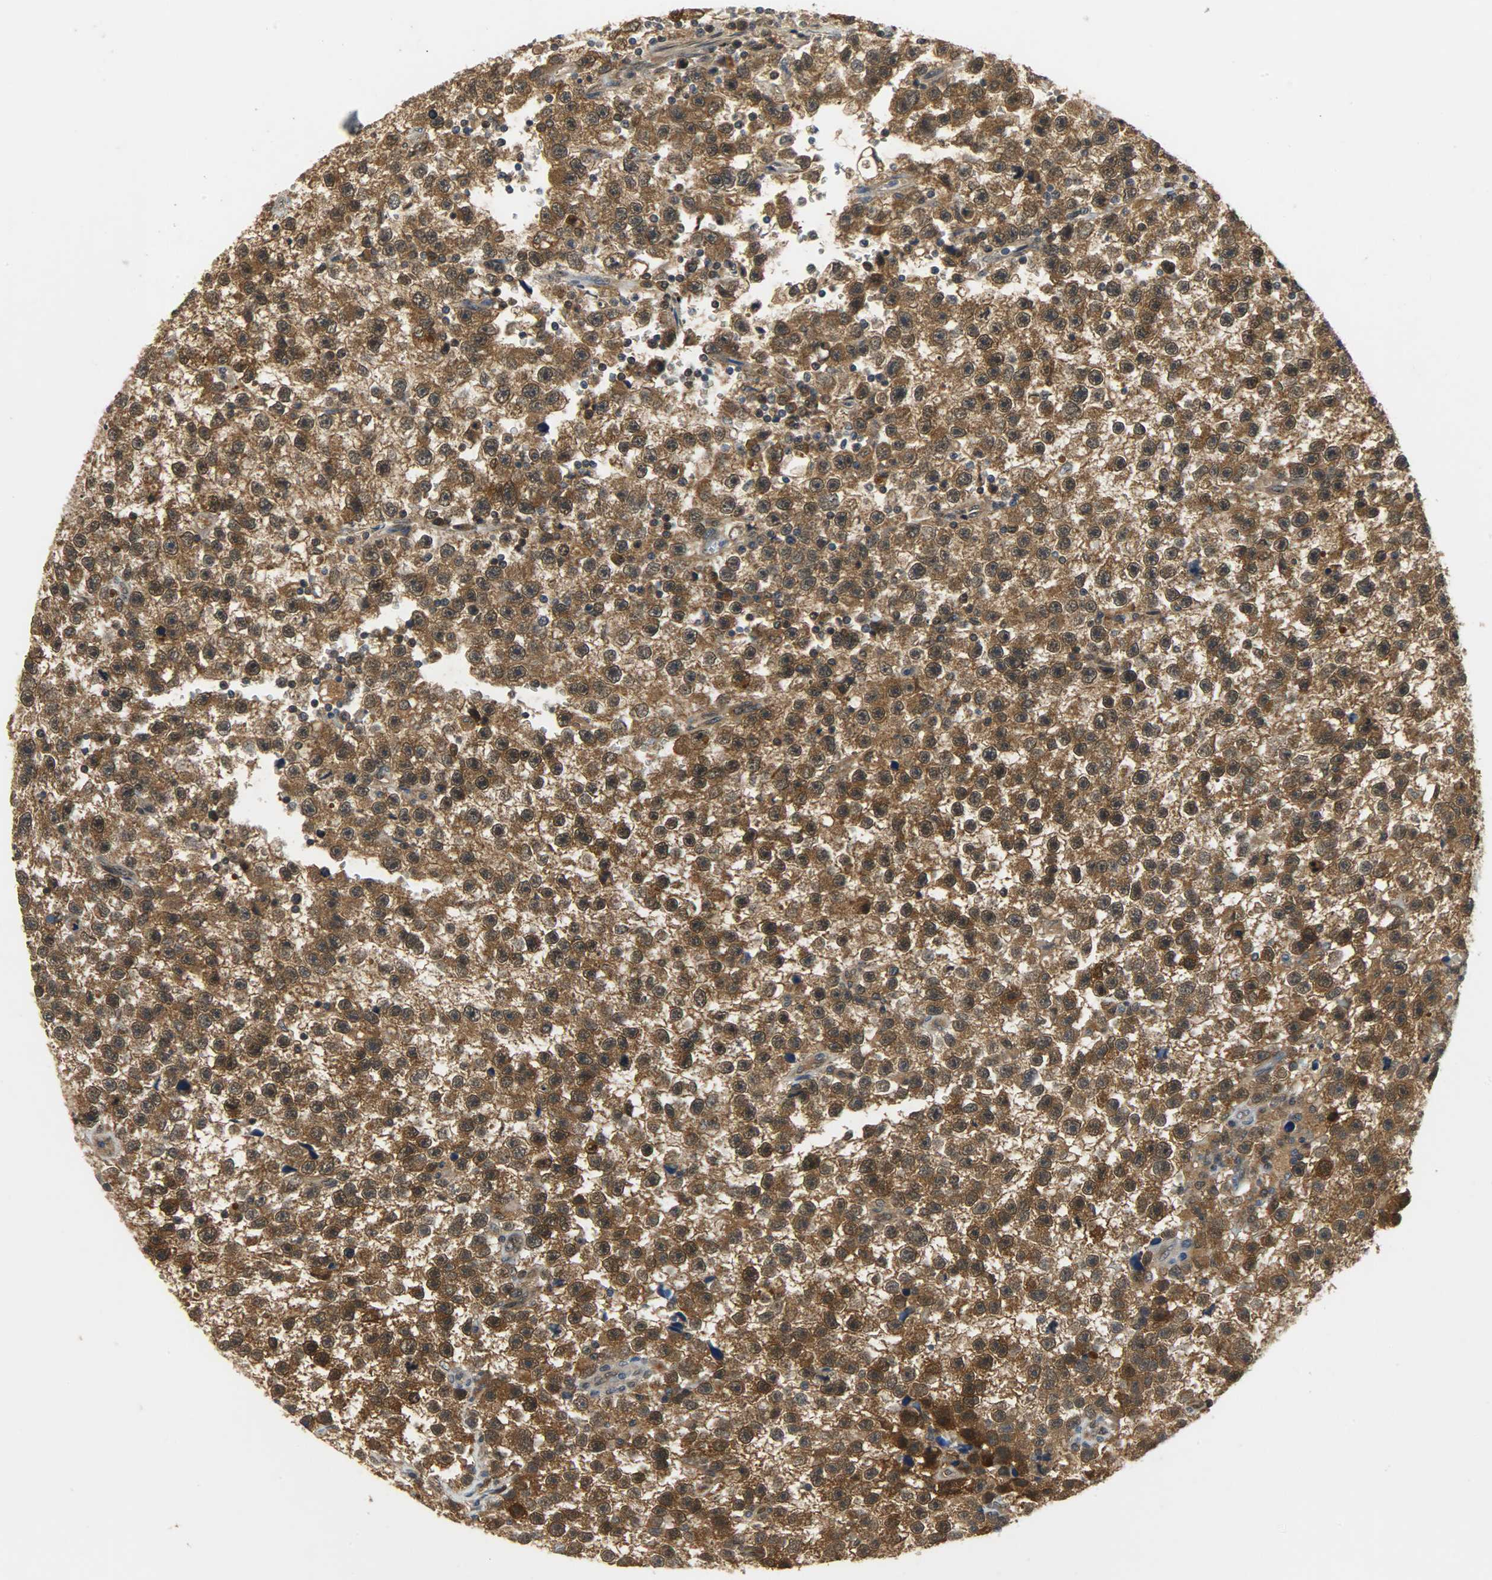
{"staining": {"intensity": "strong", "quantity": ">75%", "location": "cytoplasmic/membranous,nuclear"}, "tissue": "testis cancer", "cell_type": "Tumor cells", "image_type": "cancer", "snomed": [{"axis": "morphology", "description": "Seminoma, NOS"}, {"axis": "topography", "description": "Testis"}], "caption": "An immunohistochemistry photomicrograph of neoplastic tissue is shown. Protein staining in brown shows strong cytoplasmic/membranous and nuclear positivity in seminoma (testis) within tumor cells.", "gene": "EIF4EBP1", "patient": {"sex": "male", "age": 33}}